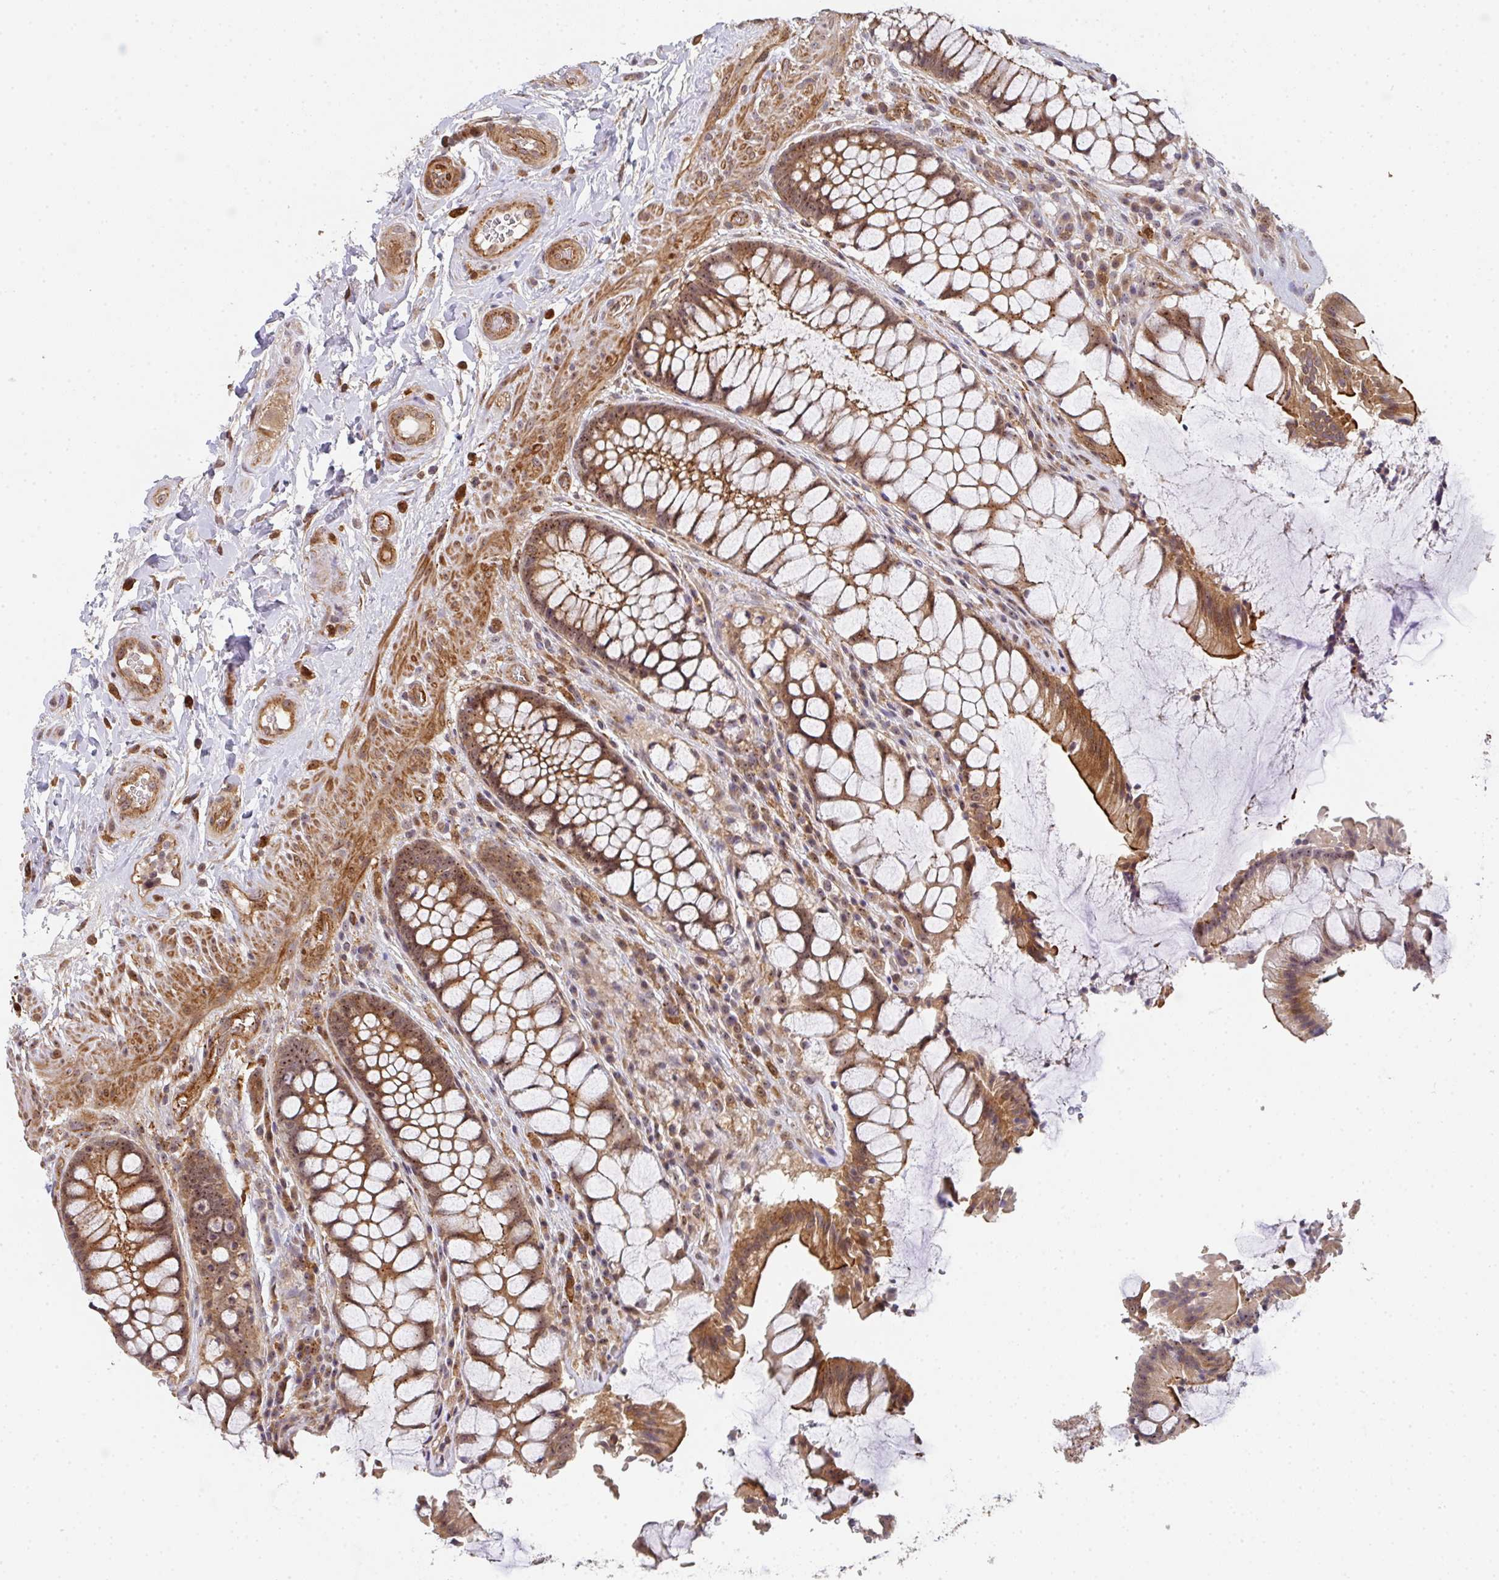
{"staining": {"intensity": "strong", "quantity": ">75%", "location": "cytoplasmic/membranous,nuclear"}, "tissue": "rectum", "cell_type": "Glandular cells", "image_type": "normal", "snomed": [{"axis": "morphology", "description": "Normal tissue, NOS"}, {"axis": "topography", "description": "Rectum"}], "caption": "Immunohistochemistry (IHC) of unremarkable human rectum displays high levels of strong cytoplasmic/membranous,nuclear positivity in about >75% of glandular cells.", "gene": "SIMC1", "patient": {"sex": "female", "age": 58}}